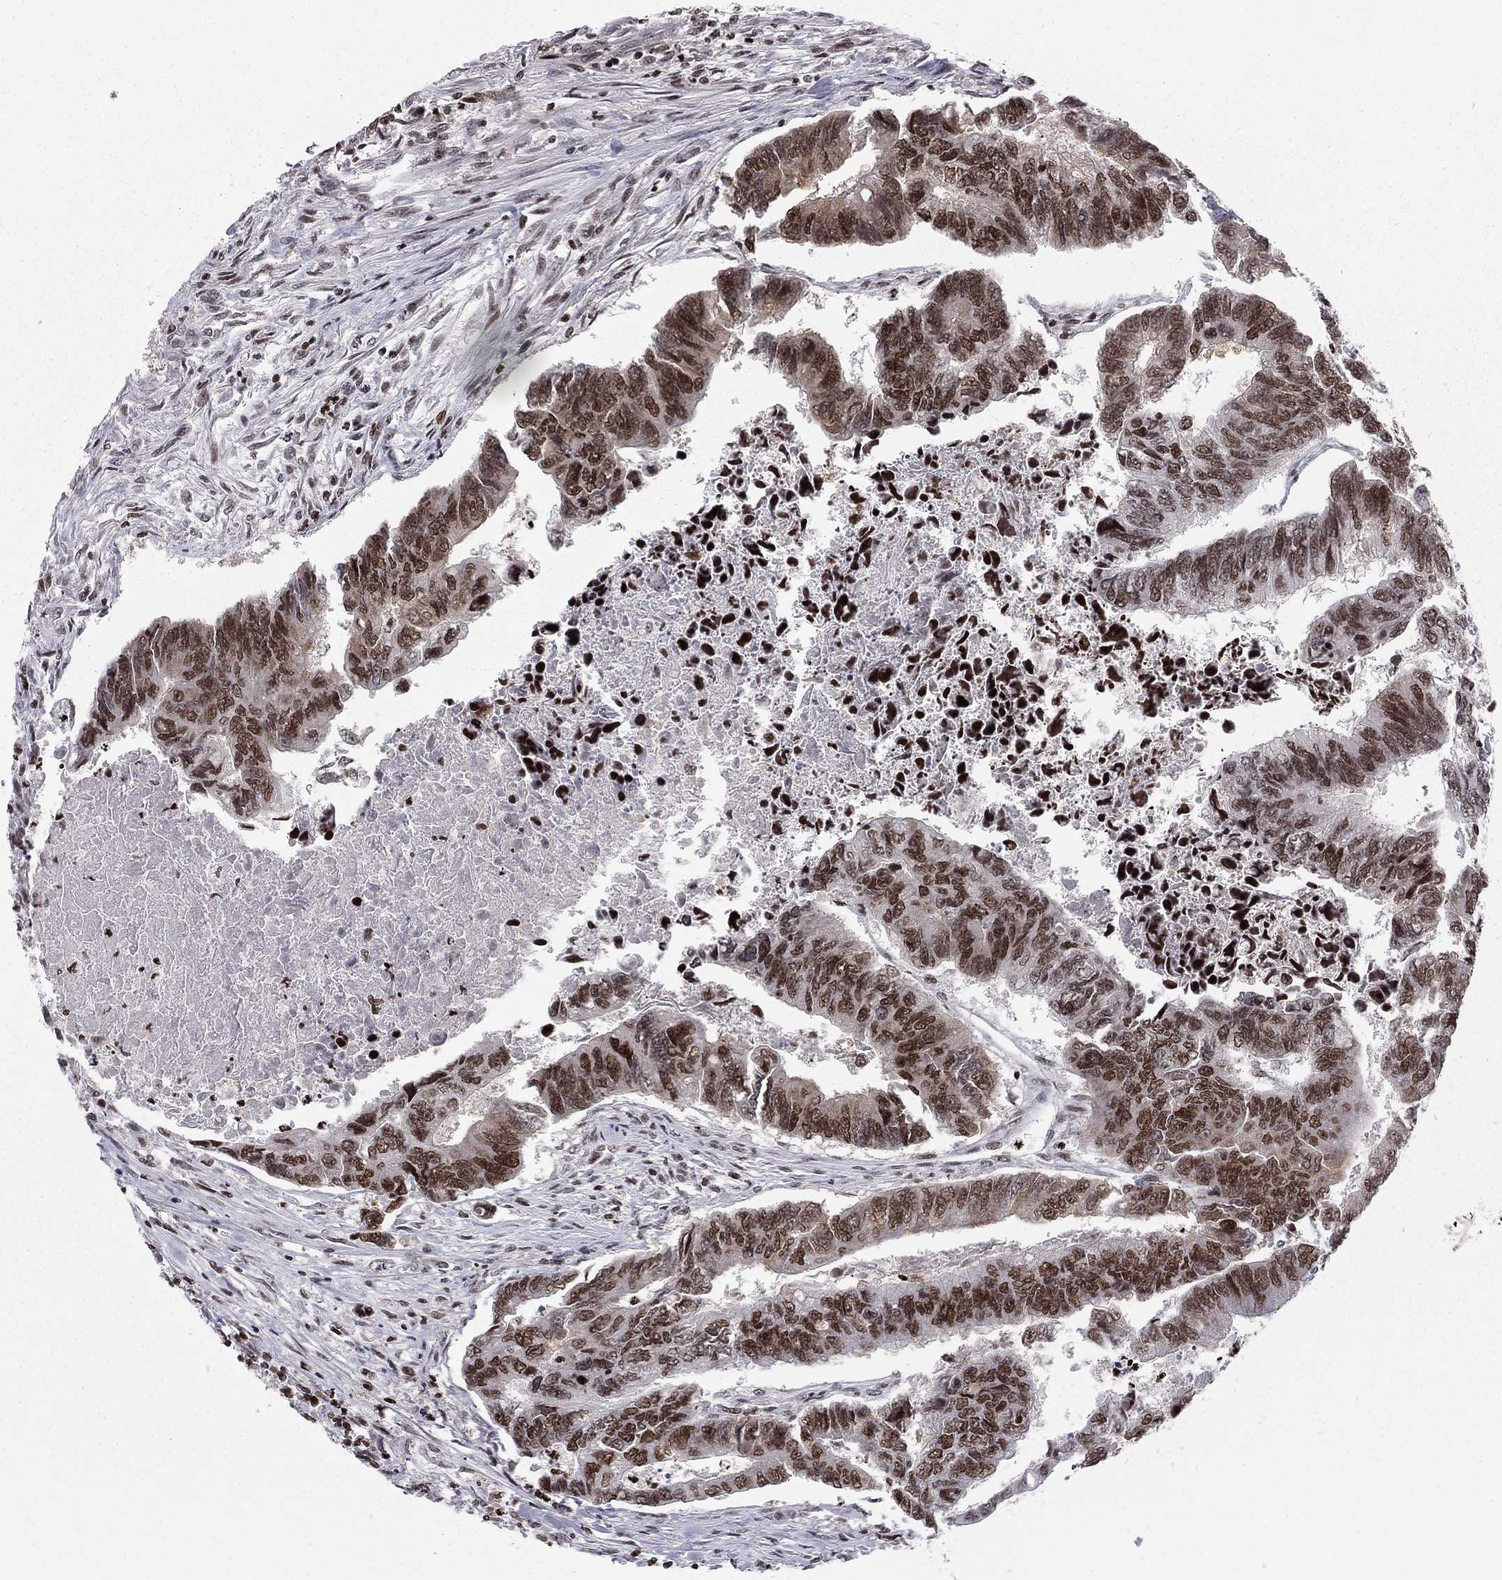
{"staining": {"intensity": "strong", "quantity": "25%-75%", "location": "nuclear"}, "tissue": "colorectal cancer", "cell_type": "Tumor cells", "image_type": "cancer", "snomed": [{"axis": "morphology", "description": "Adenocarcinoma, NOS"}, {"axis": "topography", "description": "Colon"}], "caption": "Adenocarcinoma (colorectal) tissue demonstrates strong nuclear expression in approximately 25%-75% of tumor cells, visualized by immunohistochemistry.", "gene": "RNASEH2C", "patient": {"sex": "female", "age": 65}}